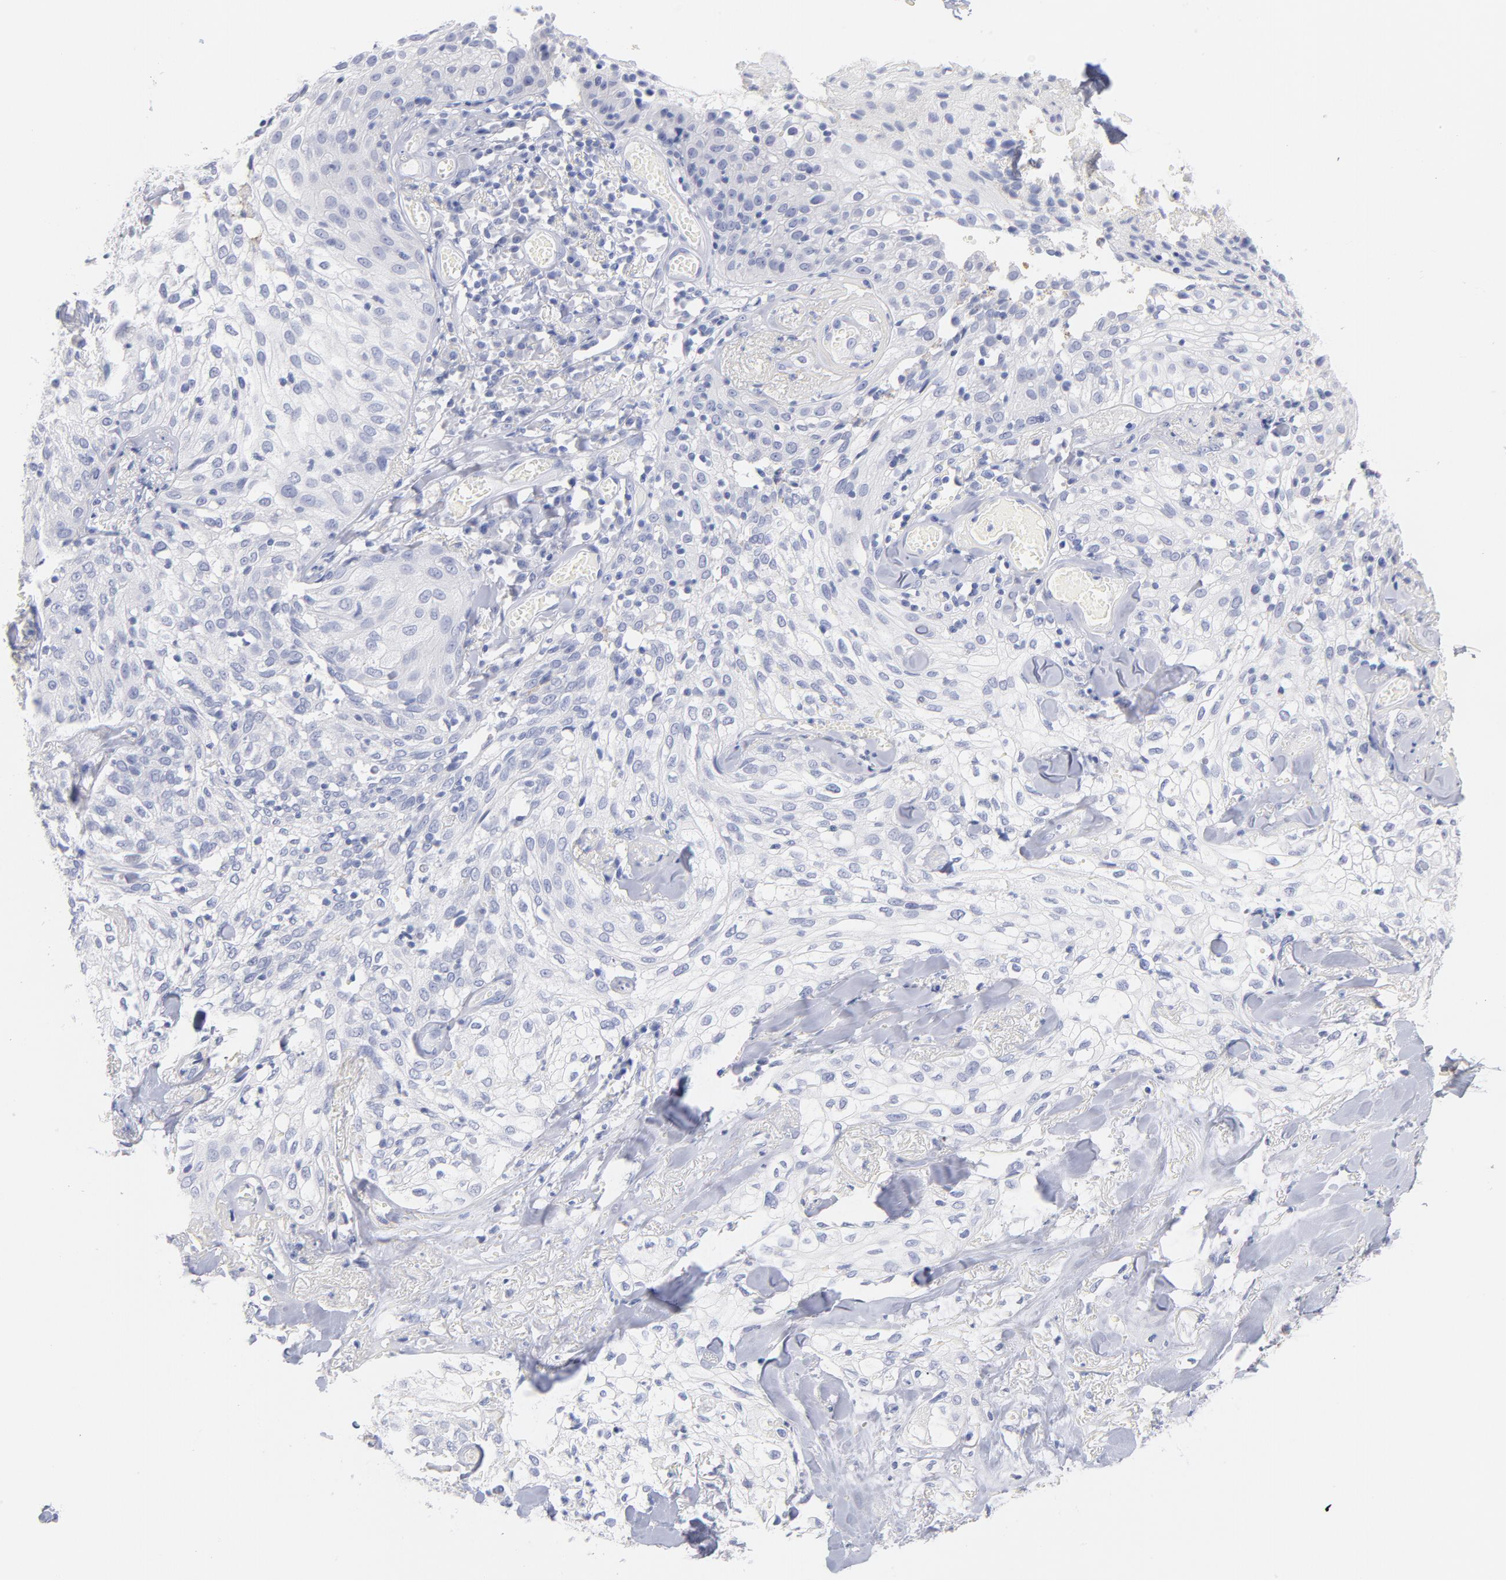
{"staining": {"intensity": "negative", "quantity": "none", "location": "none"}, "tissue": "skin cancer", "cell_type": "Tumor cells", "image_type": "cancer", "snomed": [{"axis": "morphology", "description": "Squamous cell carcinoma, NOS"}, {"axis": "topography", "description": "Skin"}], "caption": "Squamous cell carcinoma (skin) was stained to show a protein in brown. There is no significant staining in tumor cells.", "gene": "SCGN", "patient": {"sex": "male", "age": 65}}